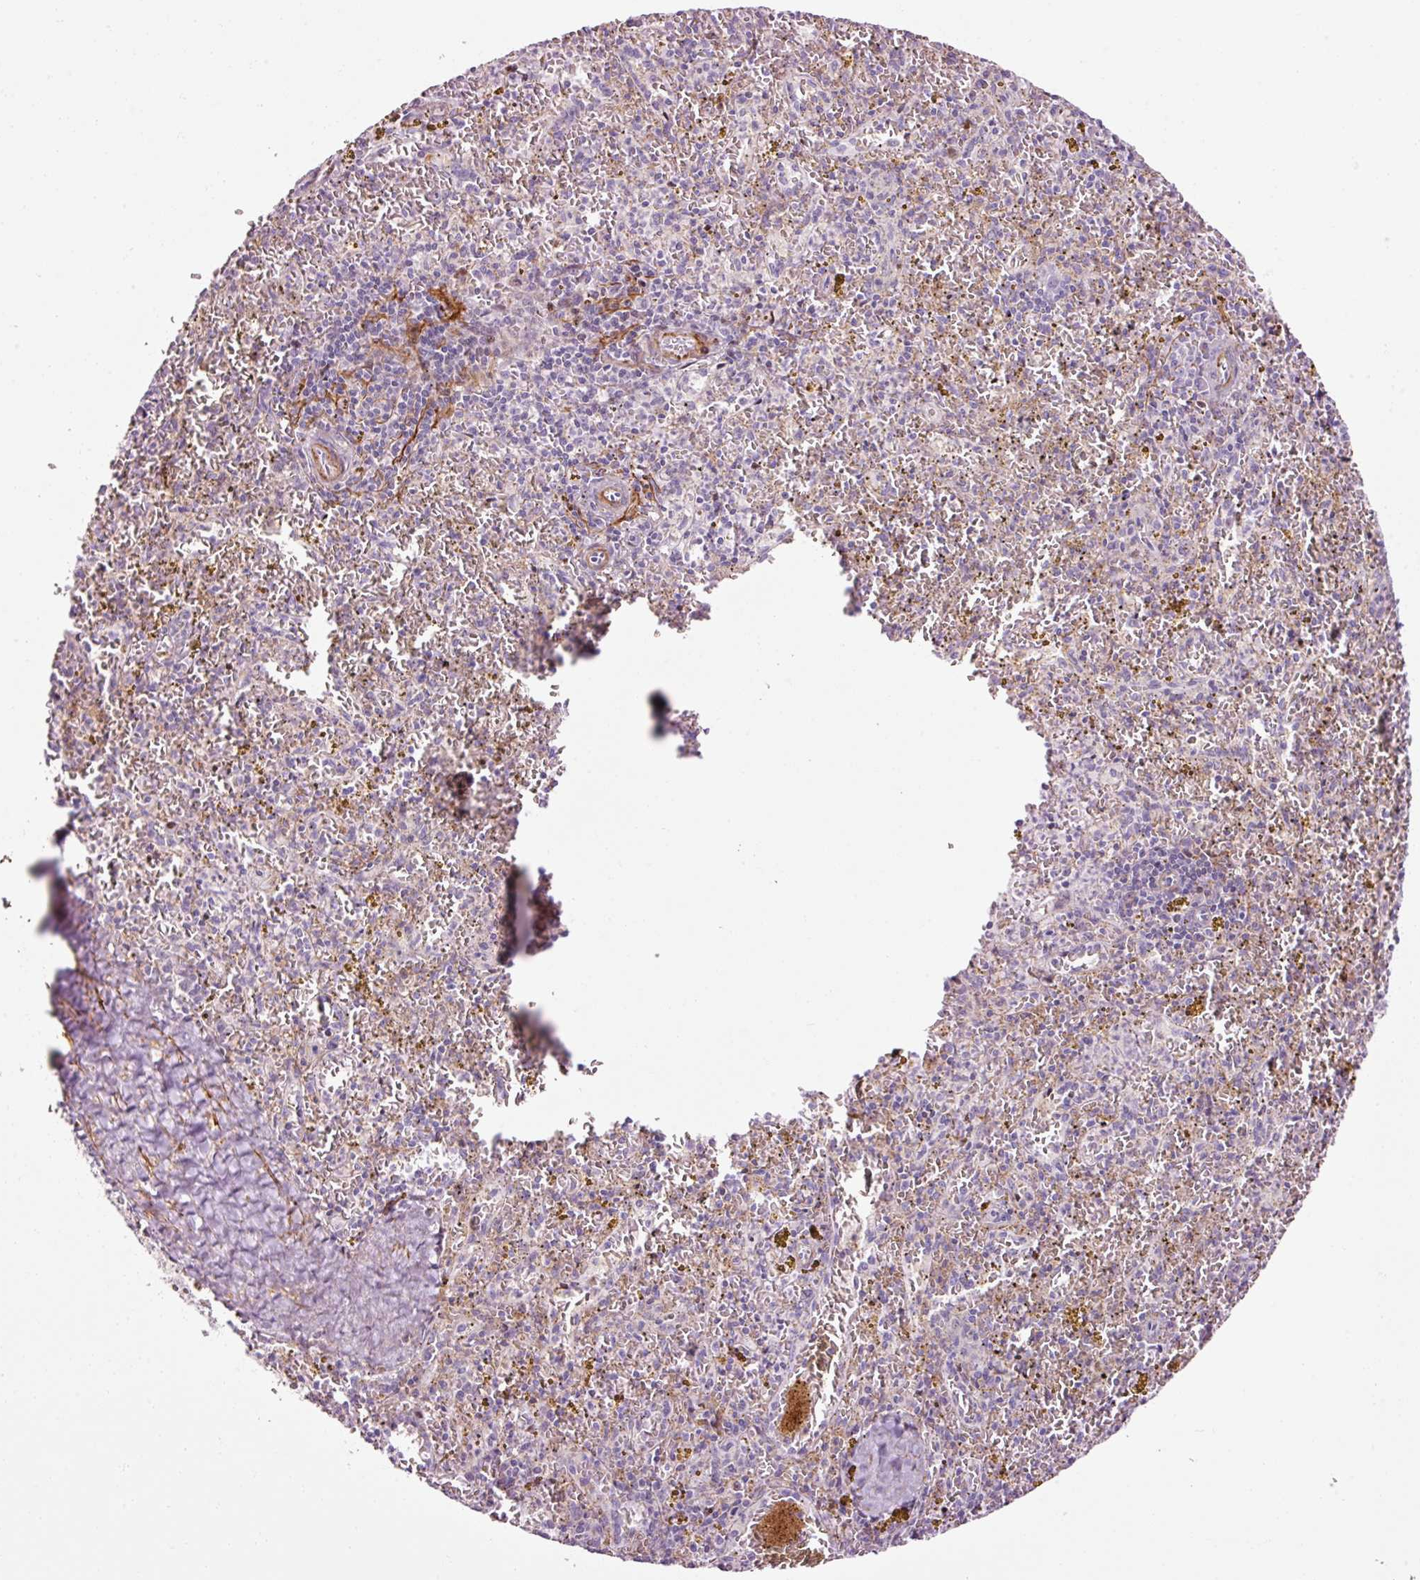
{"staining": {"intensity": "negative", "quantity": "none", "location": "none"}, "tissue": "spleen", "cell_type": "Cells in red pulp", "image_type": "normal", "snomed": [{"axis": "morphology", "description": "Normal tissue, NOS"}, {"axis": "topography", "description": "Spleen"}], "caption": "There is no significant expression in cells in red pulp of spleen. (DAB (3,3'-diaminobenzidine) IHC visualized using brightfield microscopy, high magnification).", "gene": "ANKRD20A1", "patient": {"sex": "male", "age": 57}}